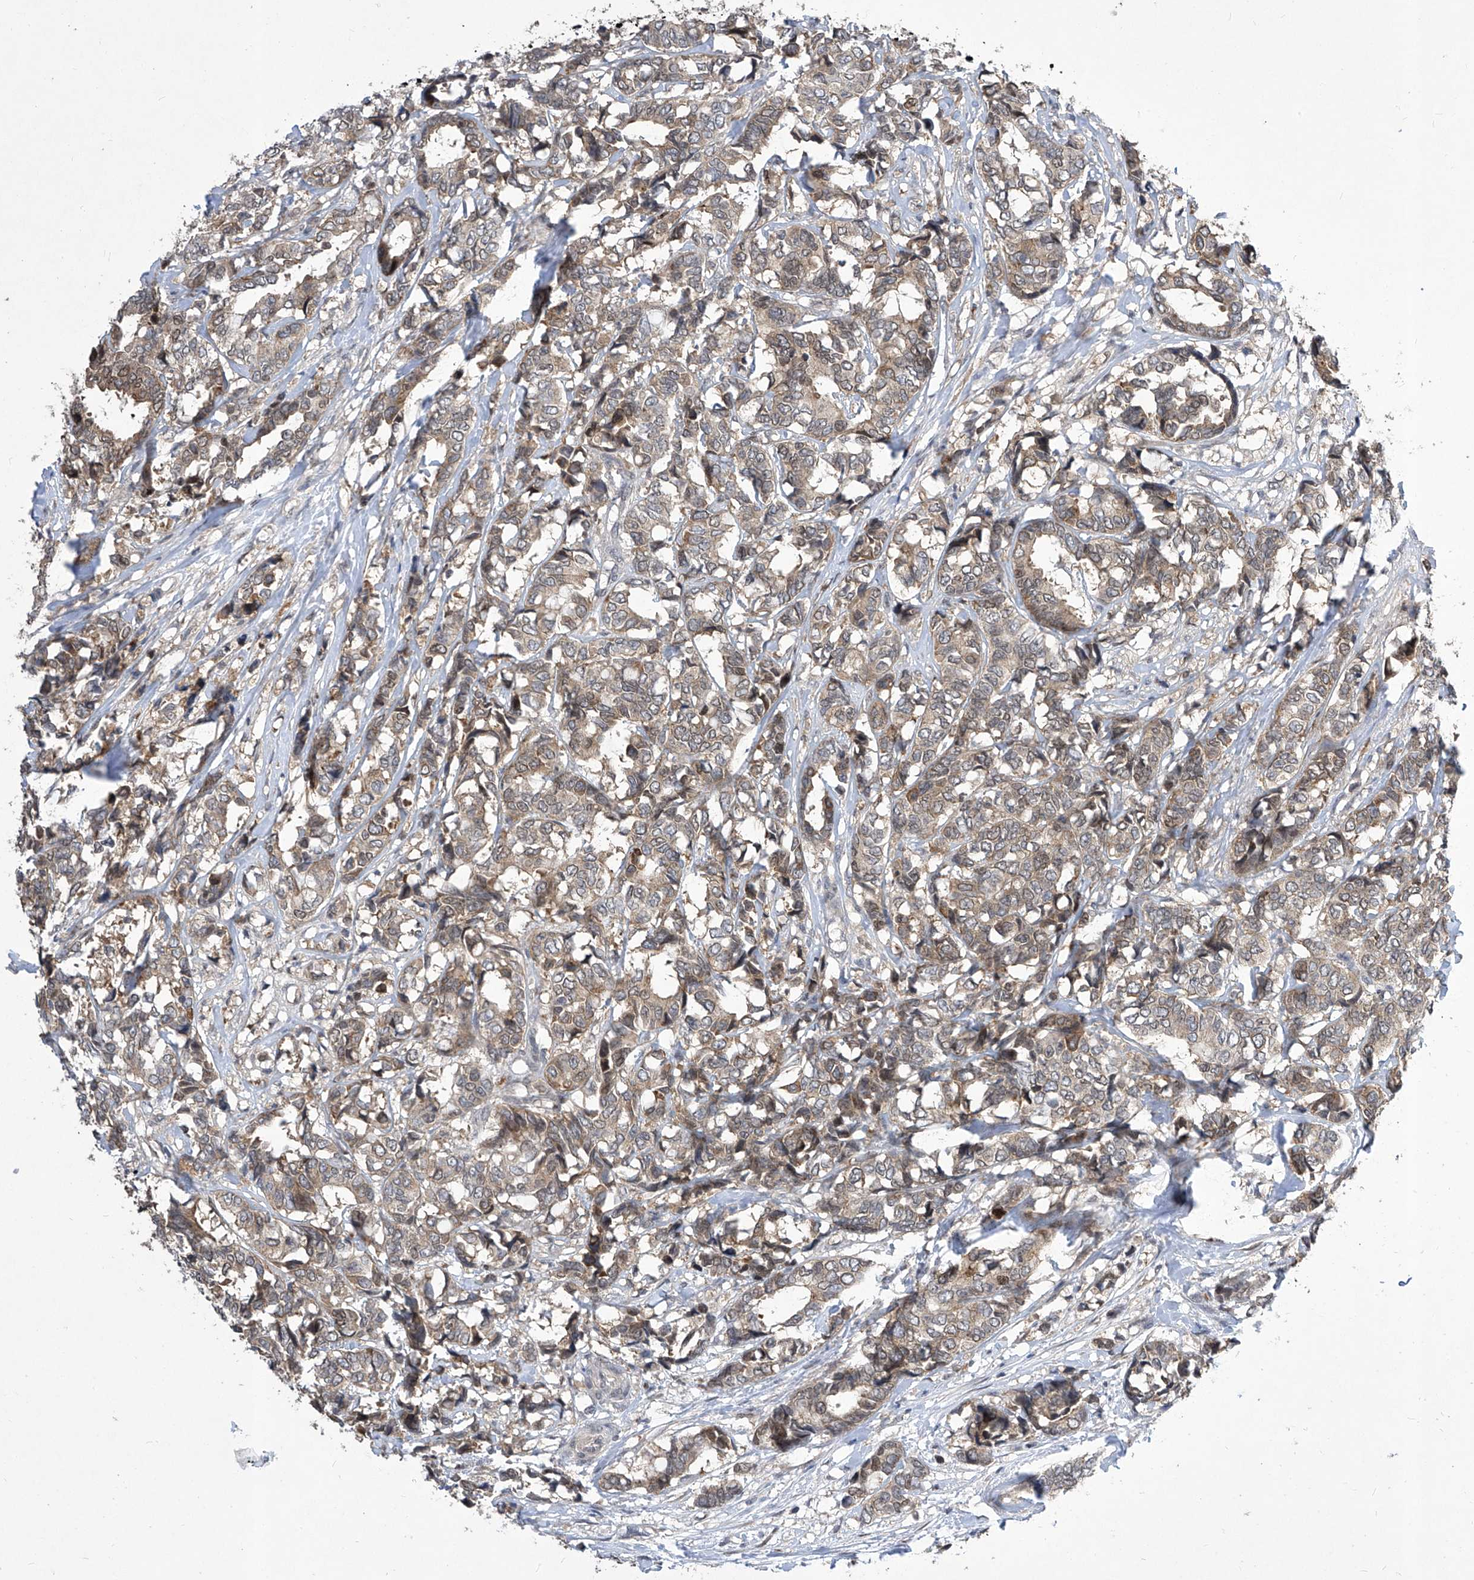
{"staining": {"intensity": "weak", "quantity": ">75%", "location": "cytoplasmic/membranous"}, "tissue": "breast cancer", "cell_type": "Tumor cells", "image_type": "cancer", "snomed": [{"axis": "morphology", "description": "Duct carcinoma"}, {"axis": "topography", "description": "Breast"}], "caption": "Breast invasive ductal carcinoma stained for a protein (brown) demonstrates weak cytoplasmic/membranous positive staining in about >75% of tumor cells.", "gene": "CETN2", "patient": {"sex": "female", "age": 87}}